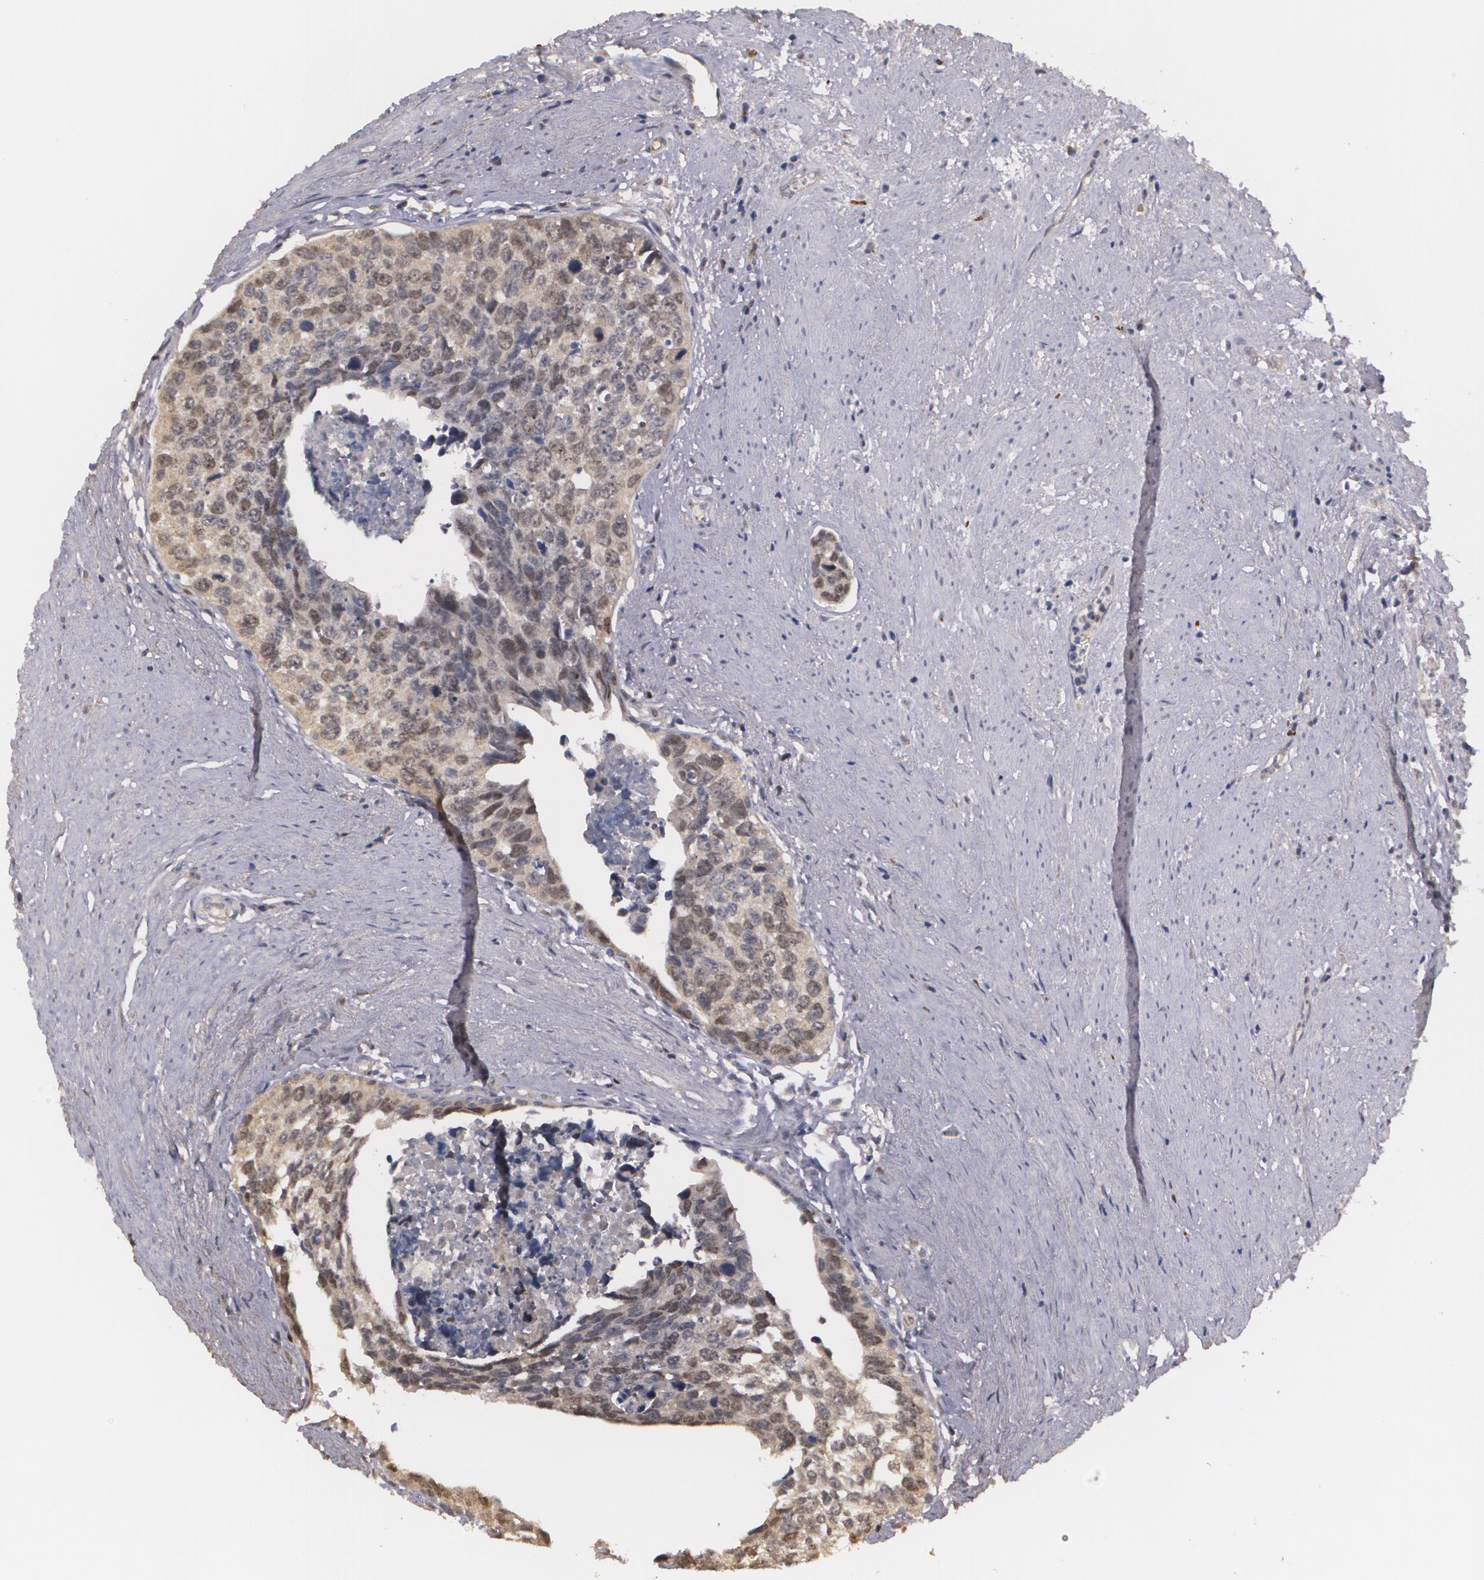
{"staining": {"intensity": "weak", "quantity": "25%-75%", "location": "cytoplasmic/membranous,nuclear"}, "tissue": "urothelial cancer", "cell_type": "Tumor cells", "image_type": "cancer", "snomed": [{"axis": "morphology", "description": "Urothelial carcinoma, High grade"}, {"axis": "topography", "description": "Urinary bladder"}], "caption": "High-grade urothelial carcinoma was stained to show a protein in brown. There is low levels of weak cytoplasmic/membranous and nuclear expression in approximately 25%-75% of tumor cells. The protein is stained brown, and the nuclei are stained in blue (DAB IHC with brightfield microscopy, high magnification).", "gene": "BRCA1", "patient": {"sex": "male", "age": 81}}